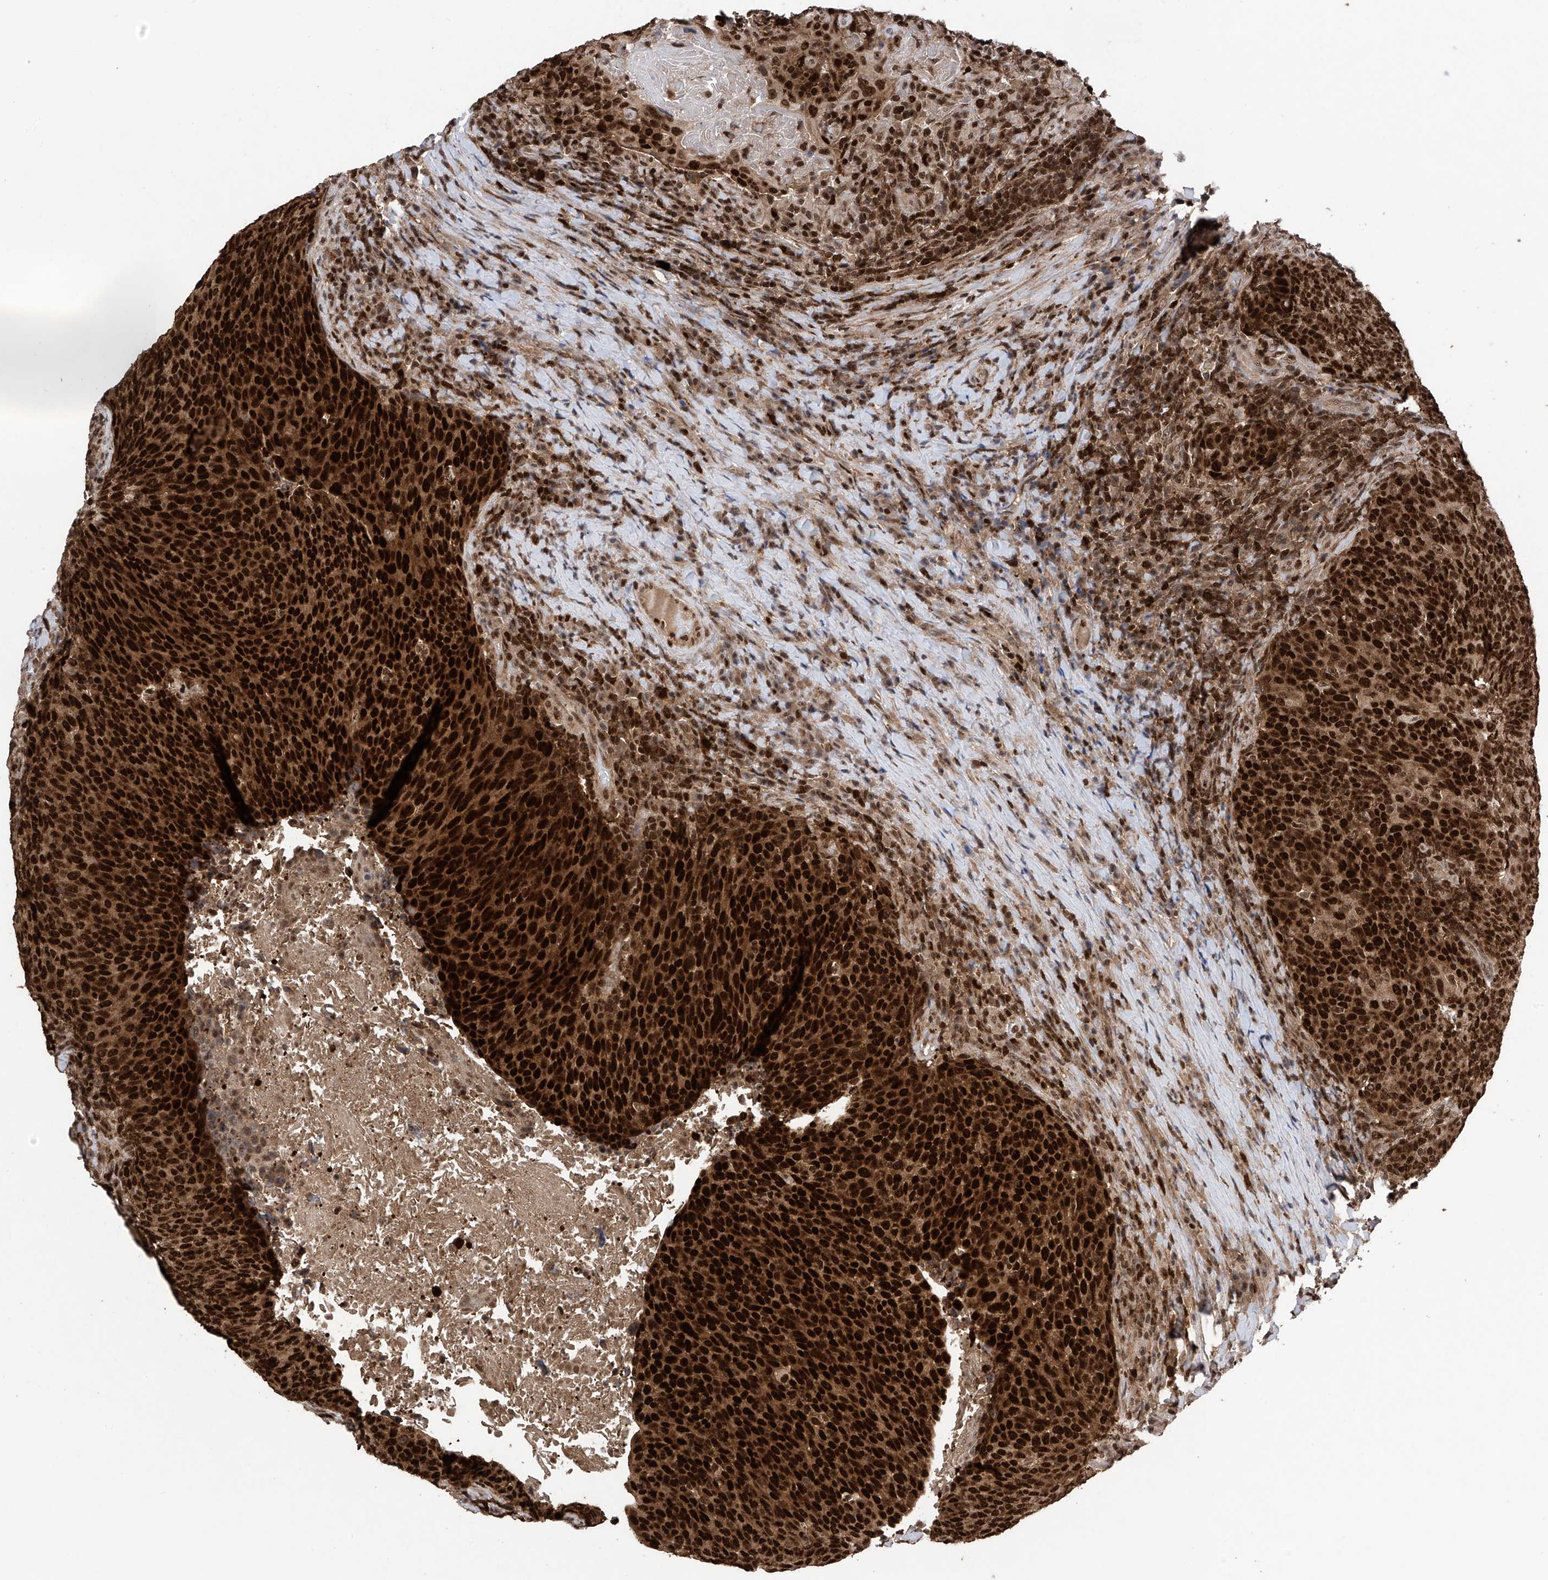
{"staining": {"intensity": "strong", "quantity": ">75%", "location": "cytoplasmic/membranous,nuclear"}, "tissue": "head and neck cancer", "cell_type": "Tumor cells", "image_type": "cancer", "snomed": [{"axis": "morphology", "description": "Squamous cell carcinoma, NOS"}, {"axis": "morphology", "description": "Squamous cell carcinoma, metastatic, NOS"}, {"axis": "topography", "description": "Lymph node"}, {"axis": "topography", "description": "Head-Neck"}], "caption": "DAB (3,3'-diaminobenzidine) immunohistochemical staining of squamous cell carcinoma (head and neck) displays strong cytoplasmic/membranous and nuclear protein expression in about >75% of tumor cells.", "gene": "DNAJC9", "patient": {"sex": "male", "age": 62}}